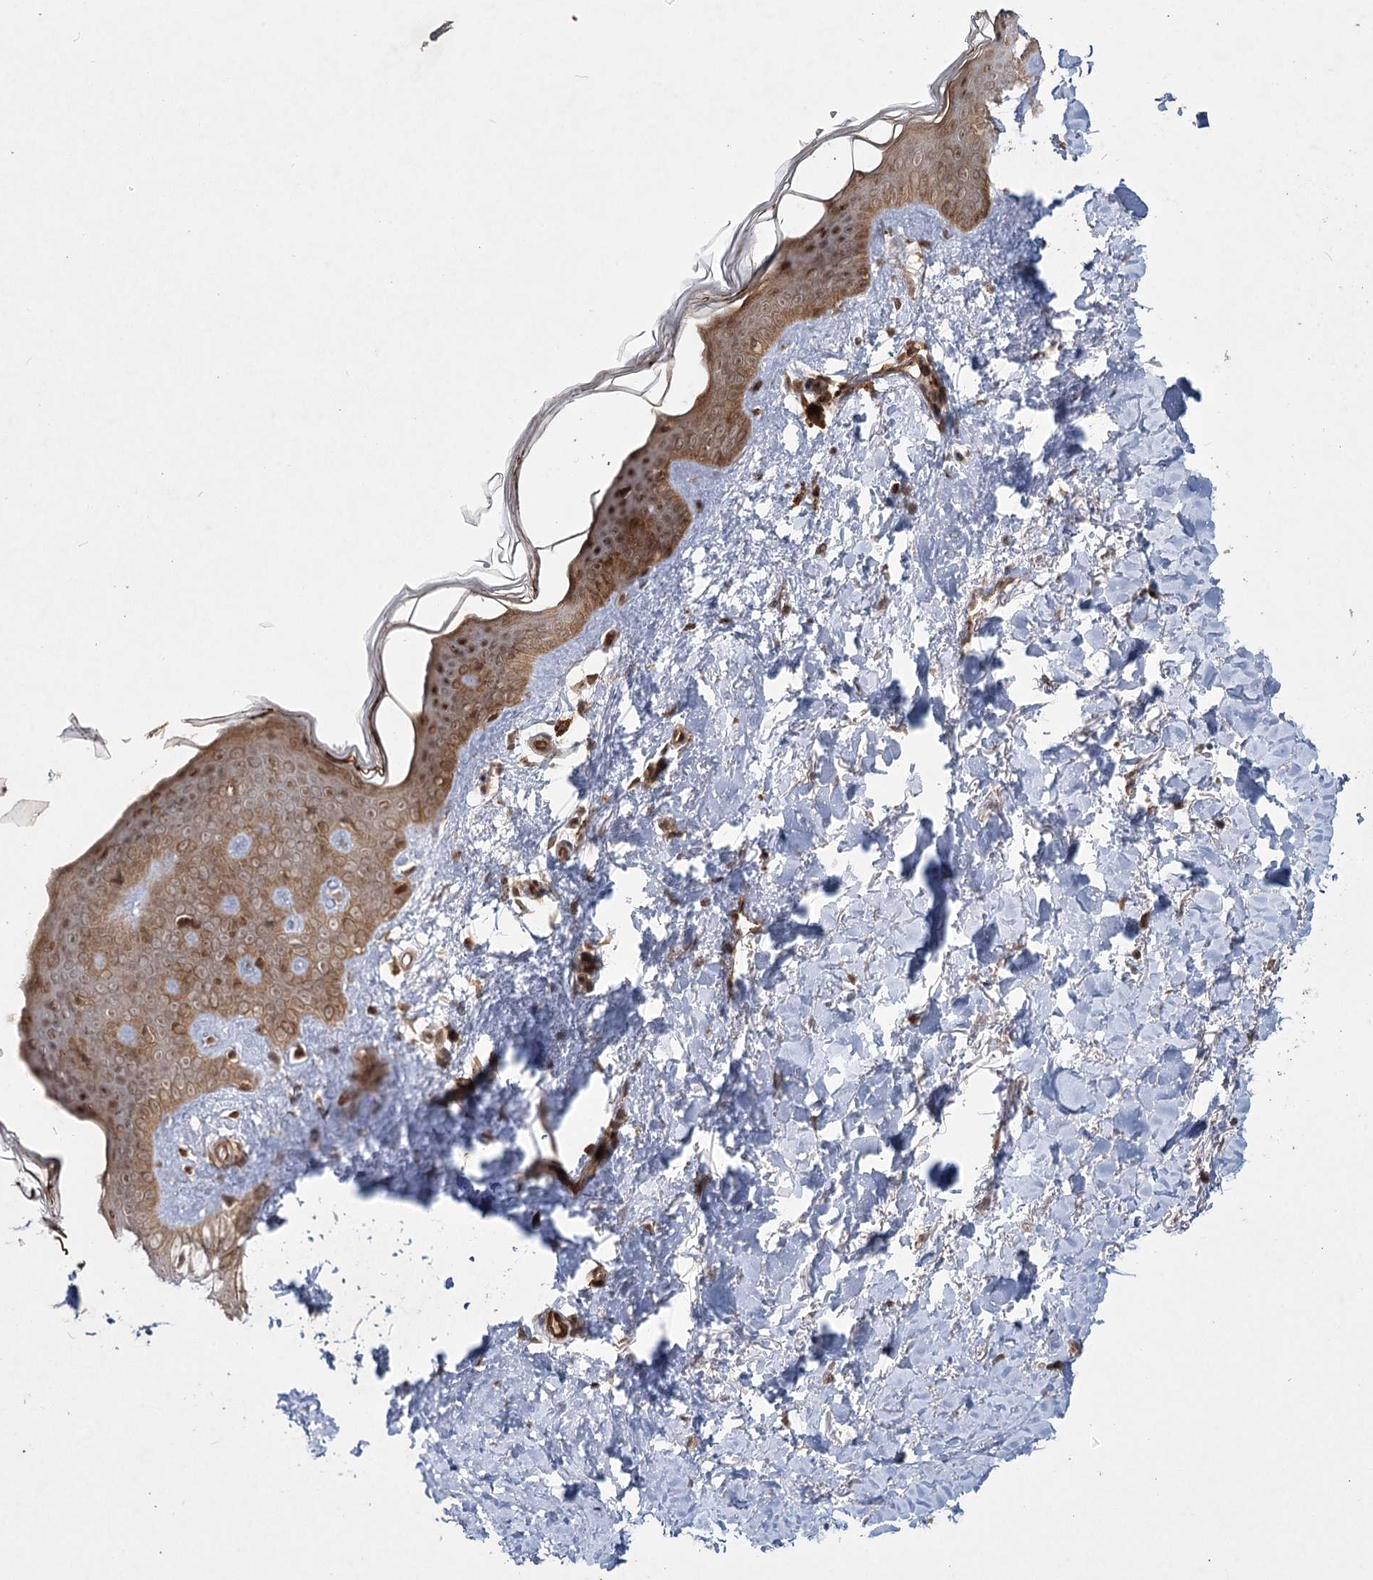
{"staining": {"intensity": "moderate", "quantity": ">75%", "location": "cytoplasmic/membranous,nuclear"}, "tissue": "skin", "cell_type": "Fibroblasts", "image_type": "normal", "snomed": [{"axis": "morphology", "description": "Normal tissue, NOS"}, {"axis": "topography", "description": "Skin"}], "caption": "Immunohistochemical staining of benign skin demonstrates moderate cytoplasmic/membranous,nuclear protein expression in approximately >75% of fibroblasts. (DAB (3,3'-diaminobenzidine) = brown stain, brightfield microscopy at high magnification).", "gene": "MDFIC", "patient": {"sex": "female", "age": 46}}